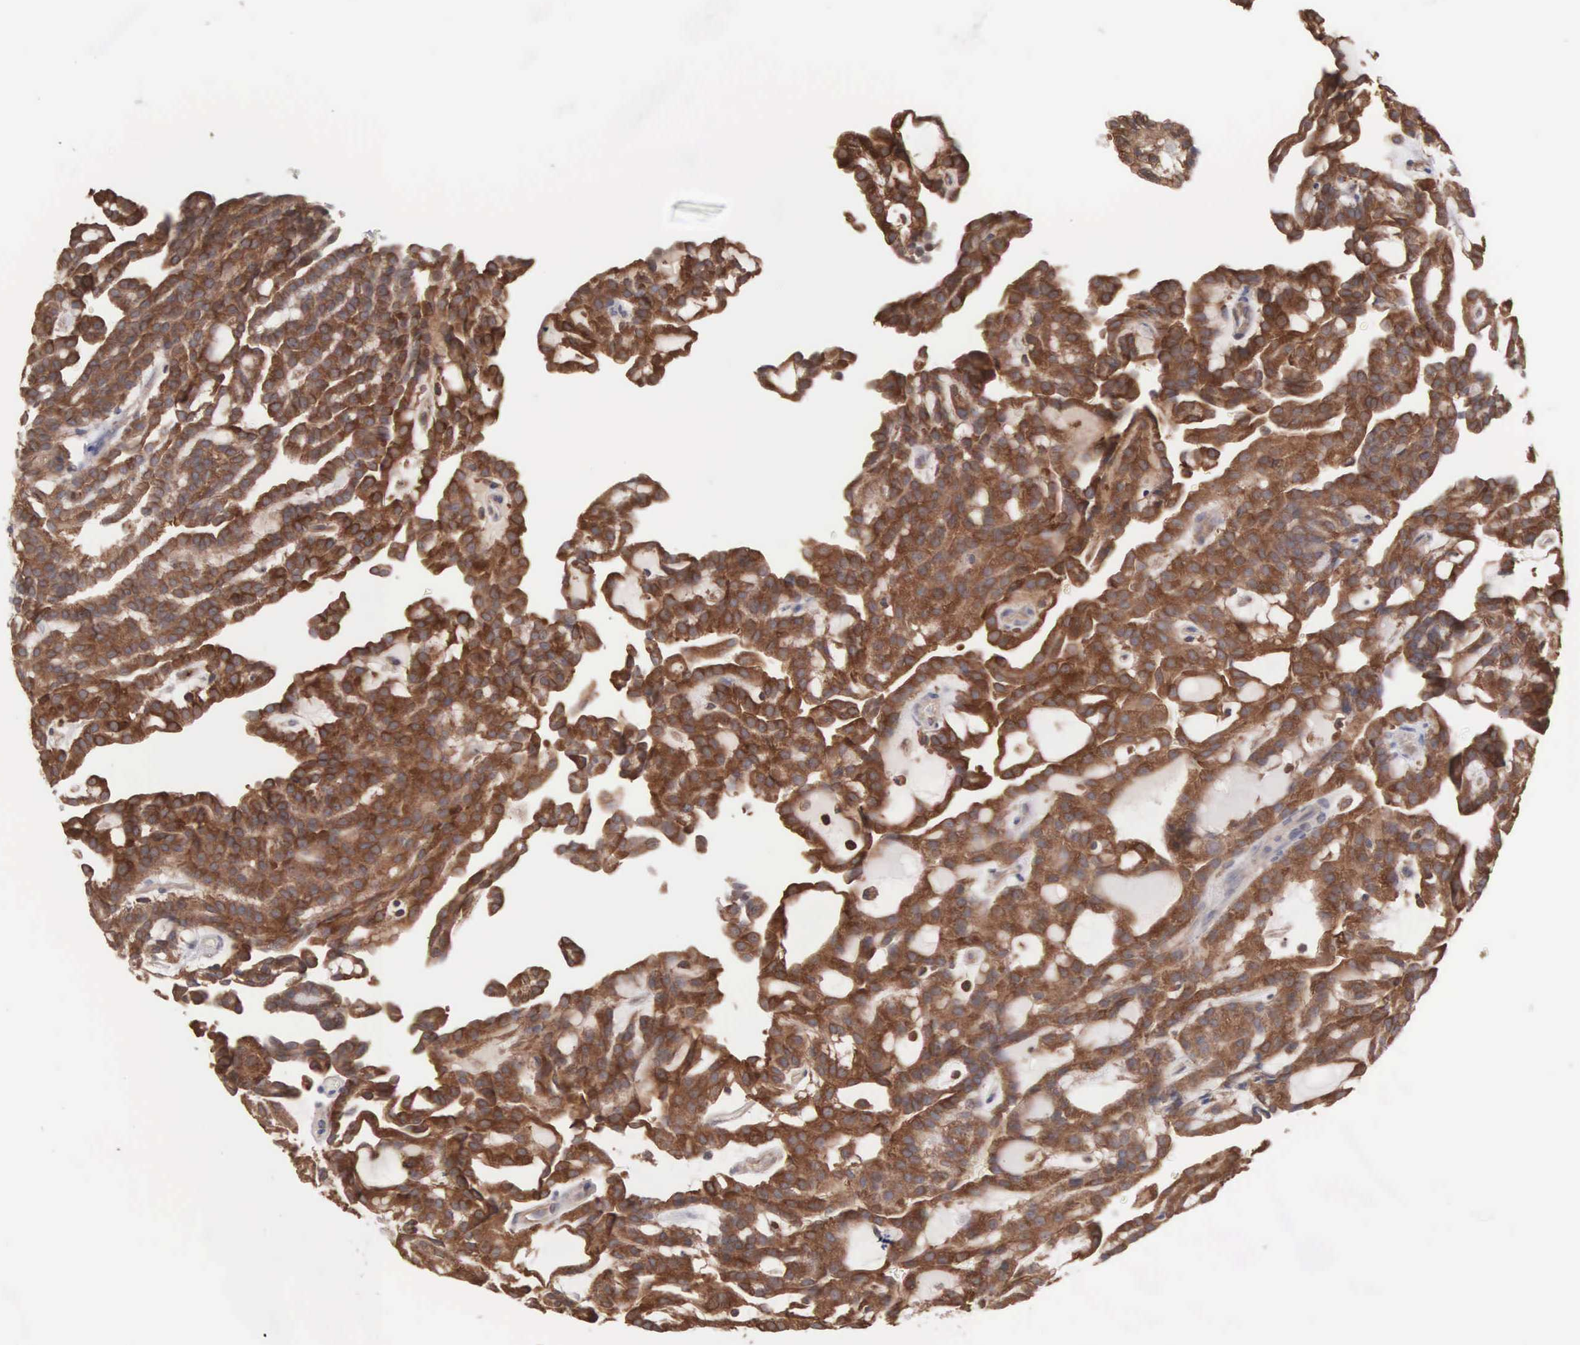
{"staining": {"intensity": "strong", "quantity": ">75%", "location": "cytoplasmic/membranous"}, "tissue": "renal cancer", "cell_type": "Tumor cells", "image_type": "cancer", "snomed": [{"axis": "morphology", "description": "Adenocarcinoma, NOS"}, {"axis": "topography", "description": "Kidney"}], "caption": "Renal adenocarcinoma tissue exhibits strong cytoplasmic/membranous expression in about >75% of tumor cells, visualized by immunohistochemistry.", "gene": "MTHFD1", "patient": {"sex": "male", "age": 63}}